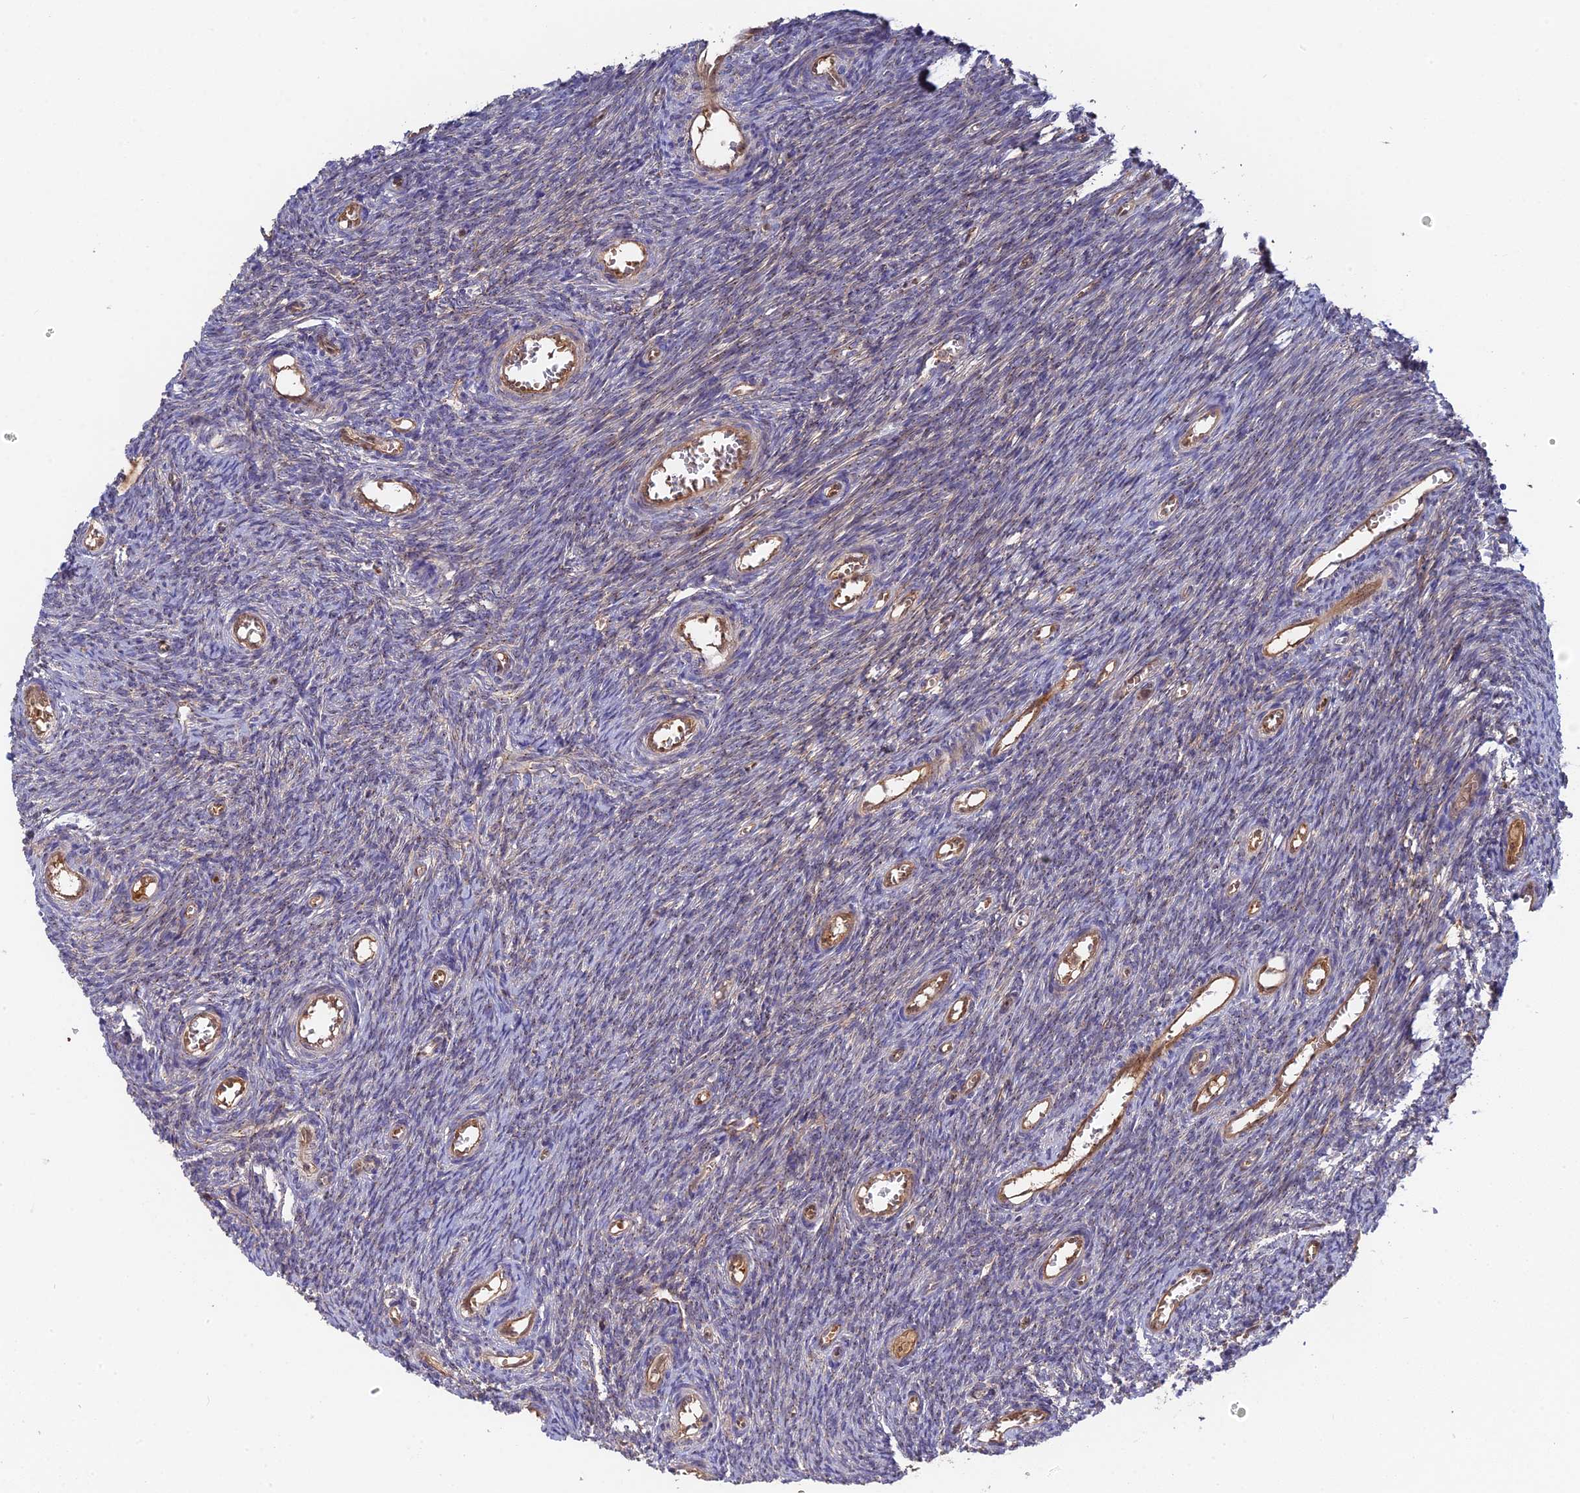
{"staining": {"intensity": "moderate", "quantity": ">75%", "location": "cytoplasmic/membranous"}, "tissue": "ovary", "cell_type": "Follicle cells", "image_type": "normal", "snomed": [{"axis": "morphology", "description": "Normal tissue, NOS"}, {"axis": "topography", "description": "Ovary"}], "caption": "Immunohistochemical staining of unremarkable human ovary reveals >75% levels of moderate cytoplasmic/membranous protein staining in approximately >75% of follicle cells. Nuclei are stained in blue.", "gene": "RPIA", "patient": {"sex": "female", "age": 44}}